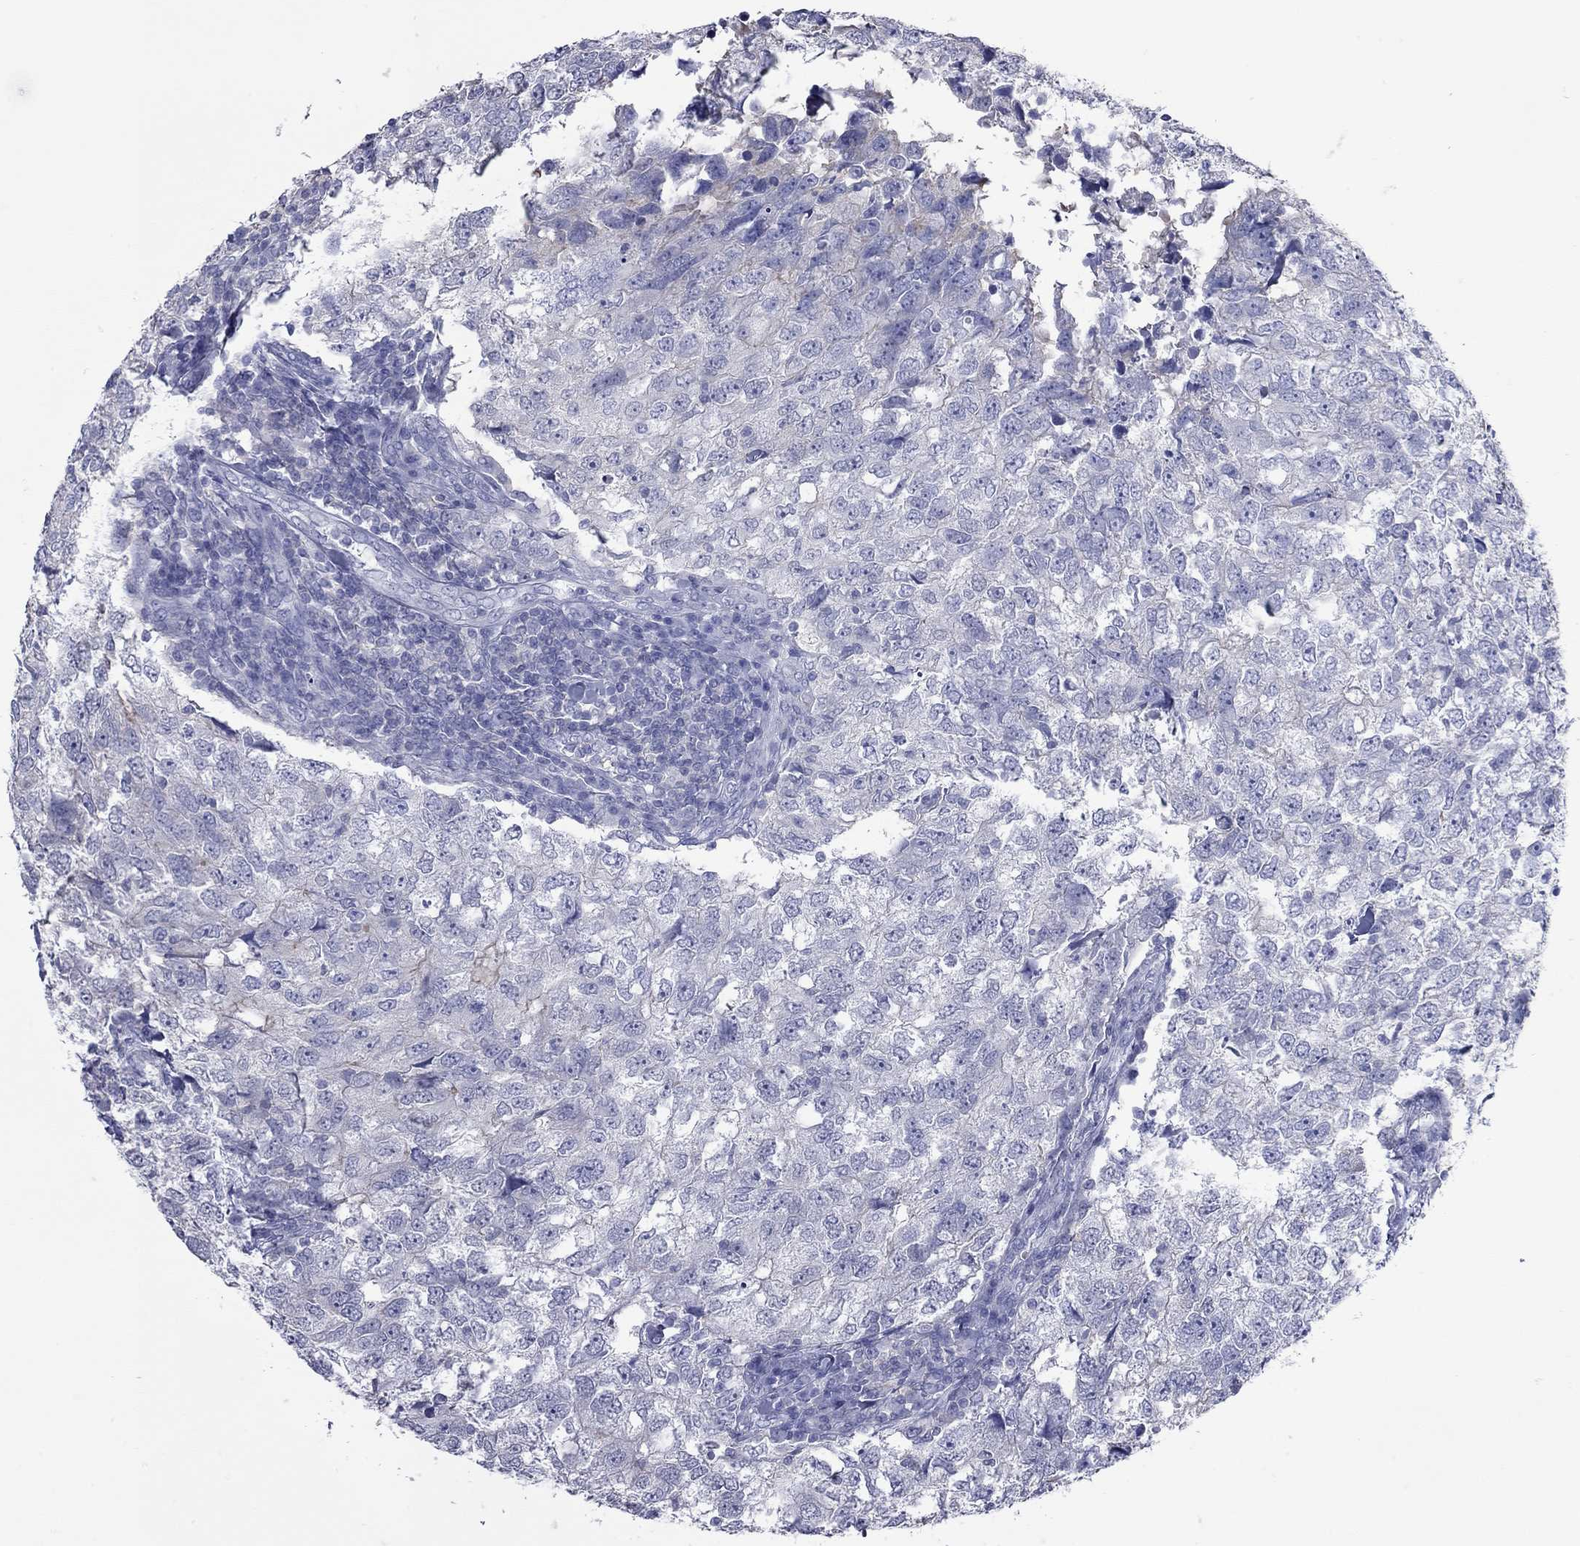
{"staining": {"intensity": "negative", "quantity": "none", "location": "none"}, "tissue": "breast cancer", "cell_type": "Tumor cells", "image_type": "cancer", "snomed": [{"axis": "morphology", "description": "Duct carcinoma"}, {"axis": "topography", "description": "Breast"}], "caption": "There is no significant staining in tumor cells of breast intraductal carcinoma.", "gene": "ACTL7B", "patient": {"sex": "female", "age": 30}}